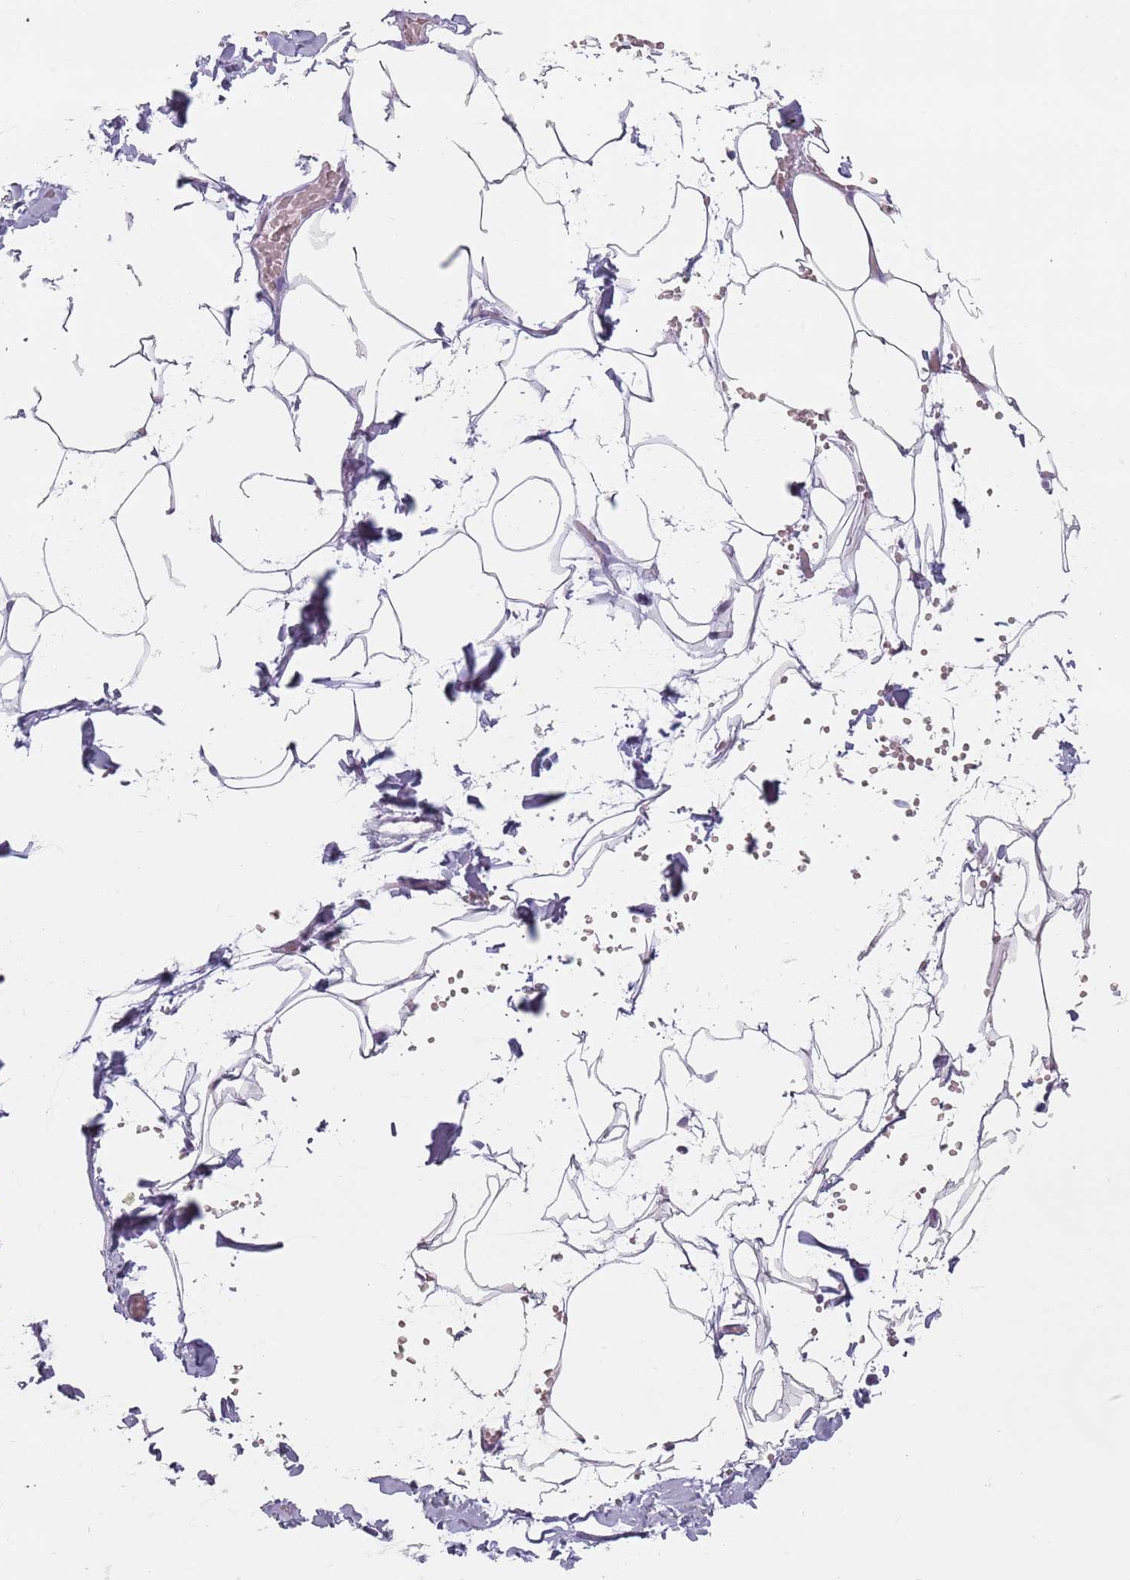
{"staining": {"intensity": "negative", "quantity": "none", "location": "none"}, "tissue": "adipose tissue", "cell_type": "Adipocytes", "image_type": "normal", "snomed": [{"axis": "morphology", "description": "Normal tissue, NOS"}, {"axis": "topography", "description": "Gallbladder"}, {"axis": "topography", "description": "Peripheral nerve tissue"}], "caption": "IHC image of benign human adipose tissue stained for a protein (brown), which shows no expression in adipocytes.", "gene": "ZNF584", "patient": {"sex": "male", "age": 38}}